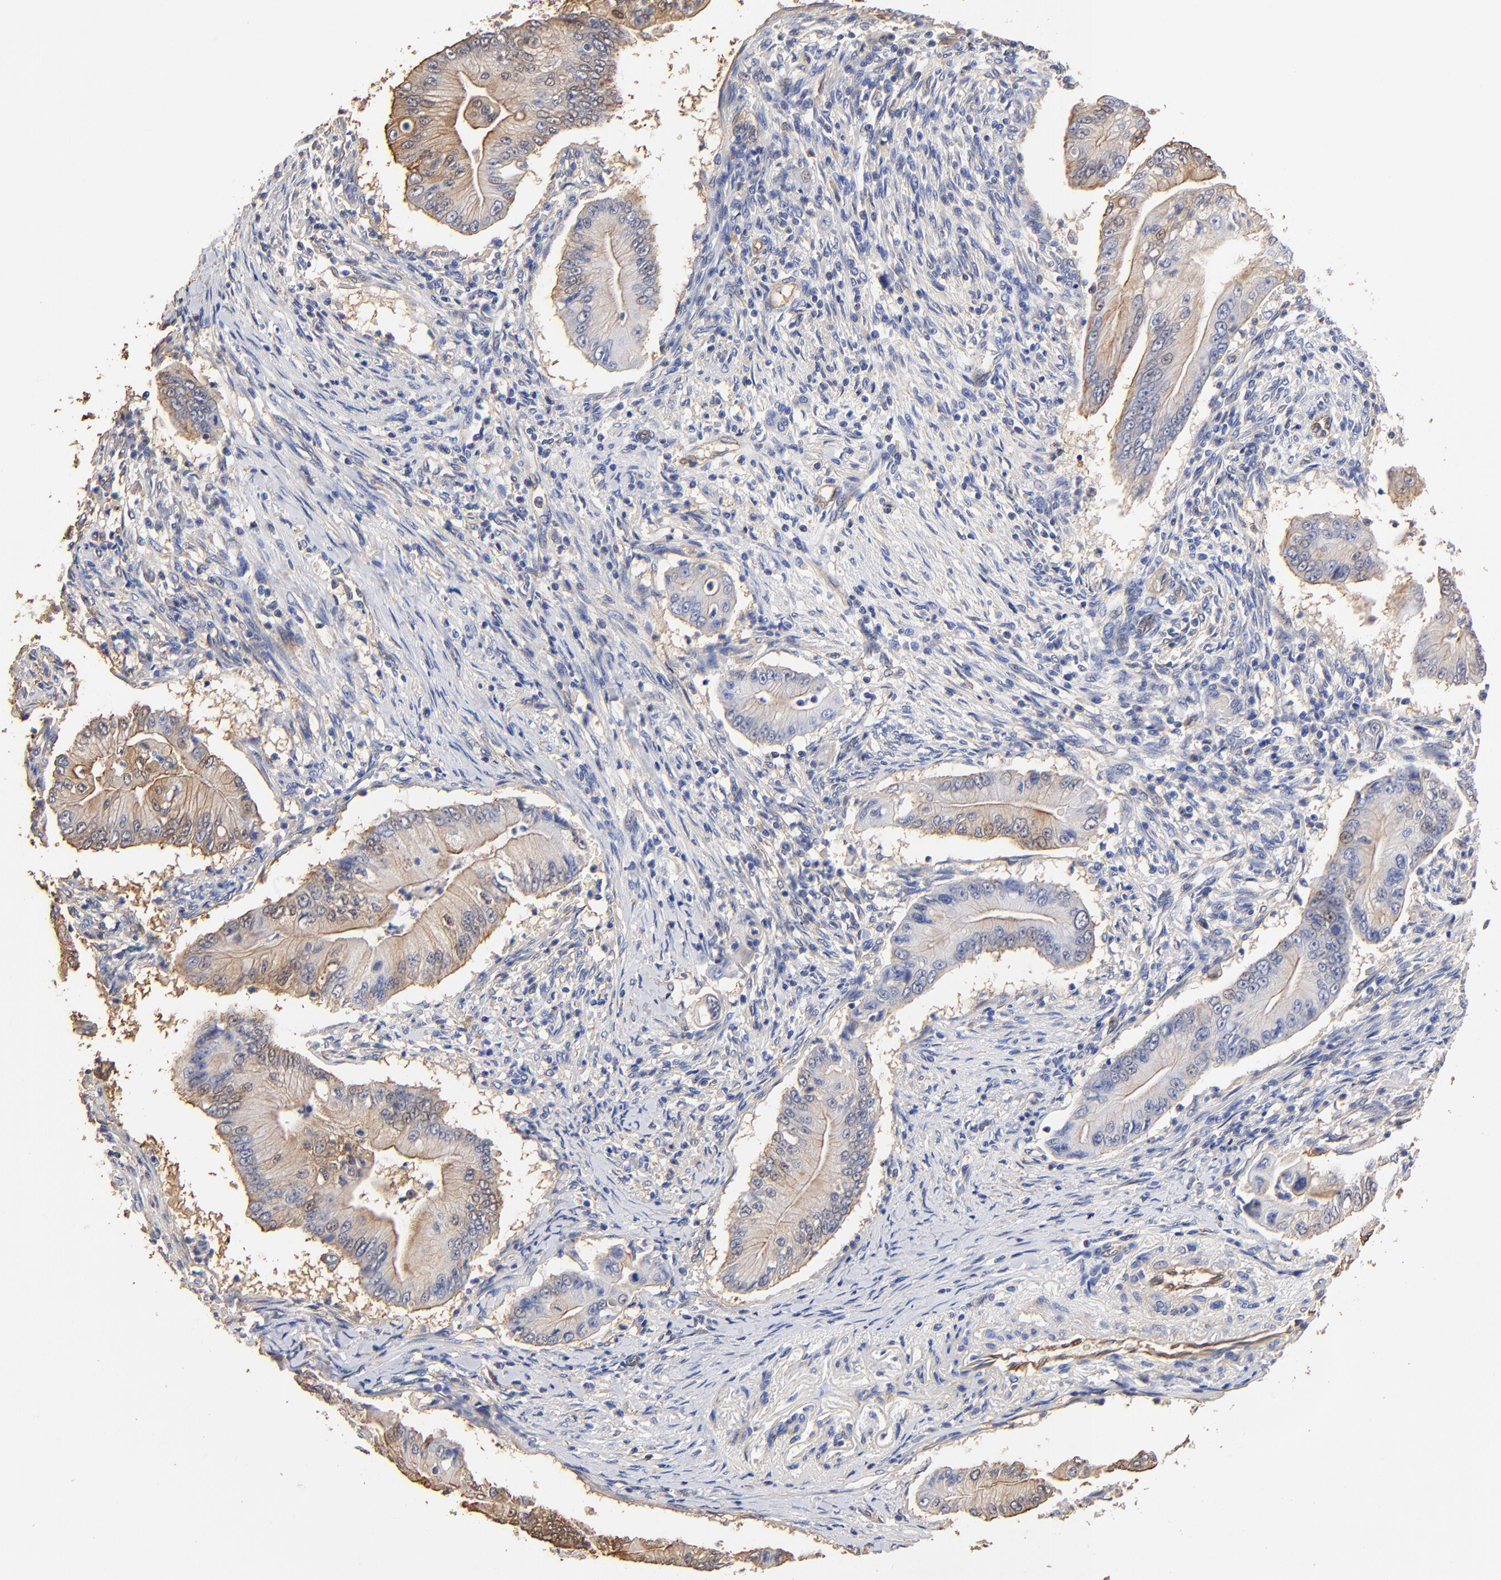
{"staining": {"intensity": "weak", "quantity": "<25%", "location": "cytoplasmic/membranous"}, "tissue": "pancreatic cancer", "cell_type": "Tumor cells", "image_type": "cancer", "snomed": [{"axis": "morphology", "description": "Adenocarcinoma, NOS"}, {"axis": "topography", "description": "Pancreas"}], "caption": "Tumor cells are negative for protein expression in human pancreatic cancer (adenocarcinoma). (Stains: DAB (3,3'-diaminobenzidine) IHC with hematoxylin counter stain, Microscopy: brightfield microscopy at high magnification).", "gene": "TAGLN2", "patient": {"sex": "male", "age": 62}}